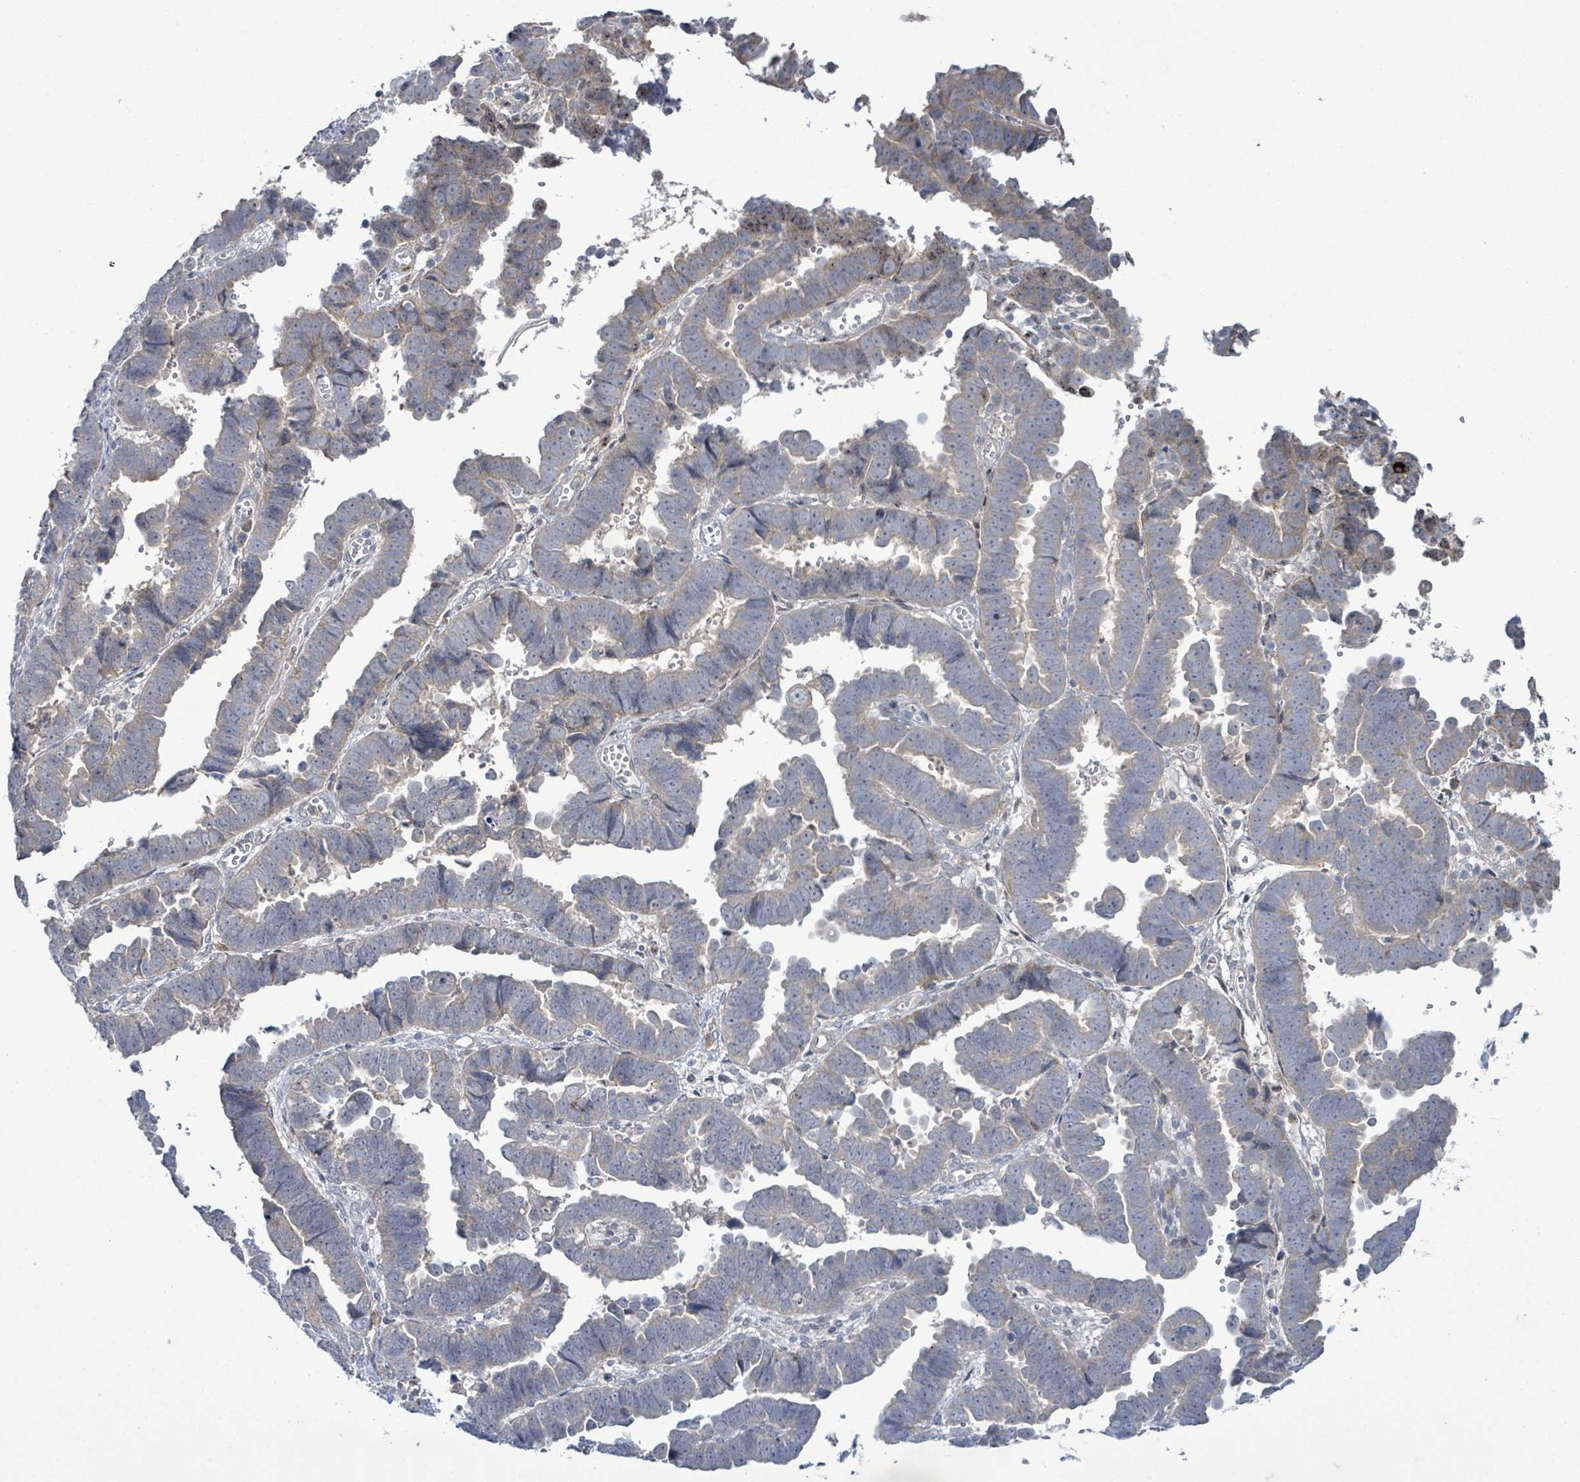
{"staining": {"intensity": "weak", "quantity": "<25%", "location": "cytoplasmic/membranous"}, "tissue": "endometrial cancer", "cell_type": "Tumor cells", "image_type": "cancer", "snomed": [{"axis": "morphology", "description": "Adenocarcinoma, NOS"}, {"axis": "topography", "description": "Endometrium"}], "caption": "Protein analysis of endometrial cancer (adenocarcinoma) reveals no significant staining in tumor cells.", "gene": "SLIT3", "patient": {"sex": "female", "age": 75}}